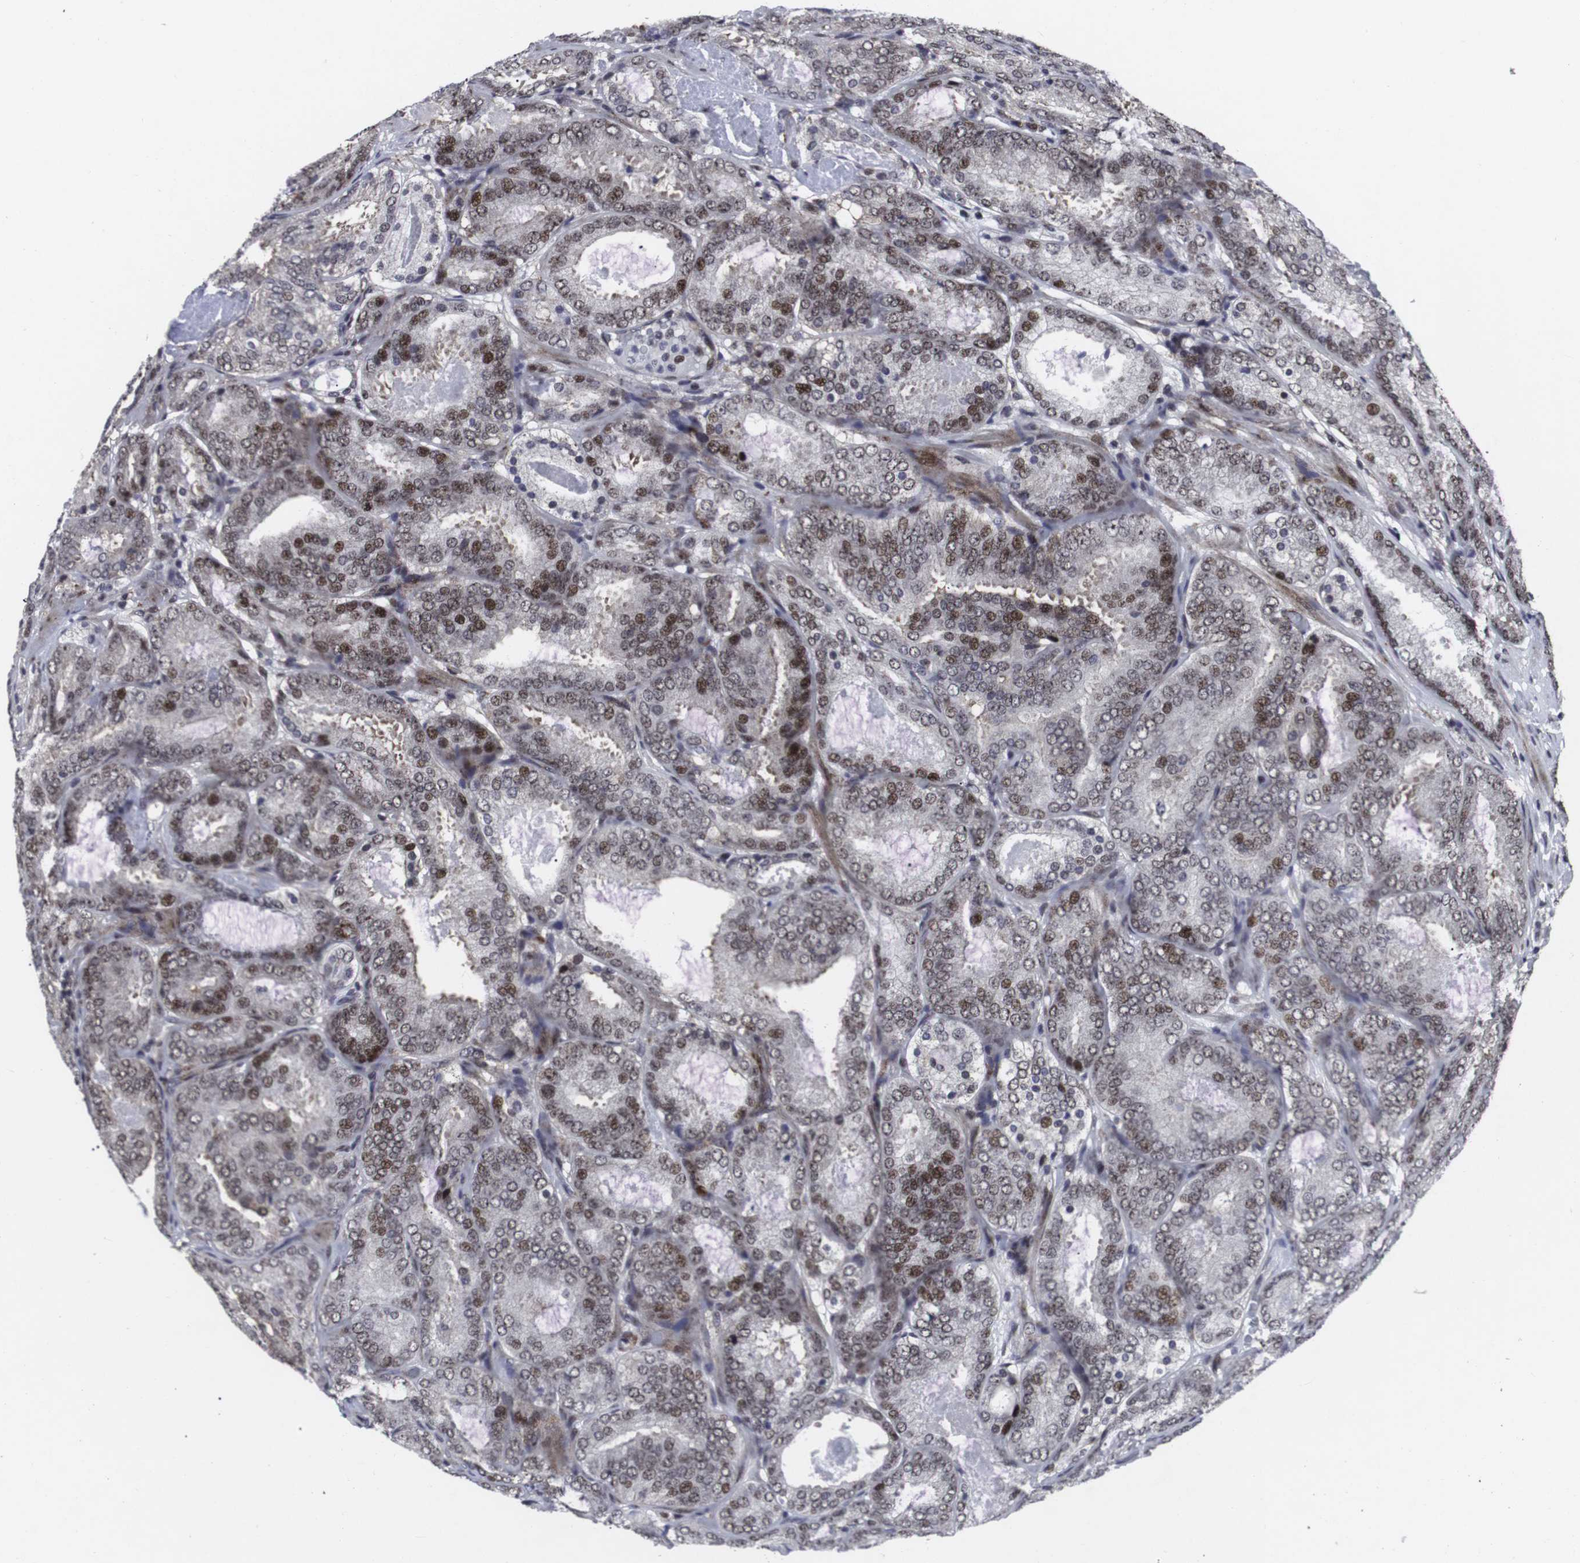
{"staining": {"intensity": "moderate", "quantity": "25%-75%", "location": "nuclear"}, "tissue": "prostate cancer", "cell_type": "Tumor cells", "image_type": "cancer", "snomed": [{"axis": "morphology", "description": "Adenocarcinoma, Low grade"}, {"axis": "topography", "description": "Prostate"}], "caption": "Immunohistochemistry (IHC) of adenocarcinoma (low-grade) (prostate) demonstrates medium levels of moderate nuclear expression in about 25%-75% of tumor cells.", "gene": "MLH1", "patient": {"sex": "male", "age": 69}}